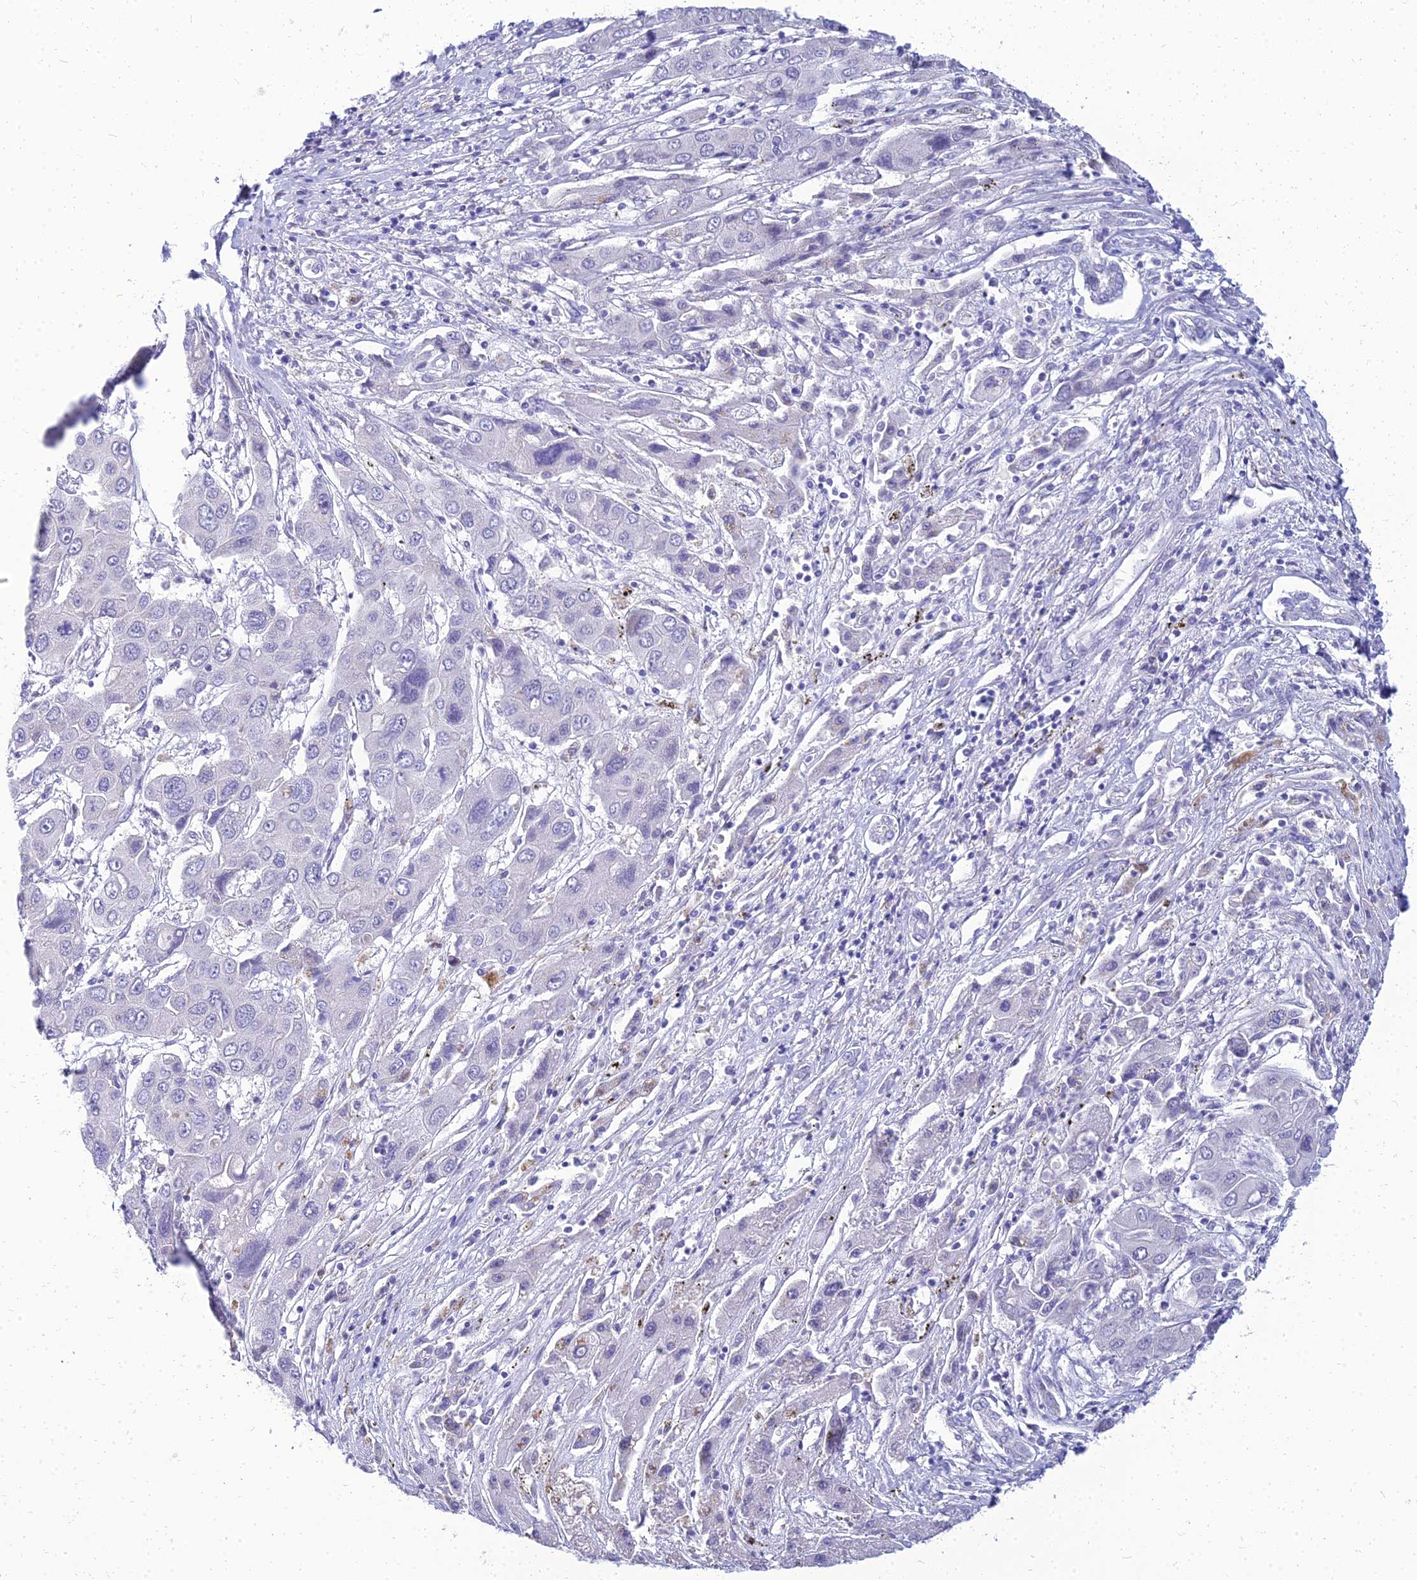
{"staining": {"intensity": "negative", "quantity": "none", "location": "none"}, "tissue": "liver cancer", "cell_type": "Tumor cells", "image_type": "cancer", "snomed": [{"axis": "morphology", "description": "Cholangiocarcinoma"}, {"axis": "topography", "description": "Liver"}], "caption": "Immunohistochemistry image of human liver cholangiocarcinoma stained for a protein (brown), which reveals no positivity in tumor cells.", "gene": "NPY", "patient": {"sex": "male", "age": 67}}